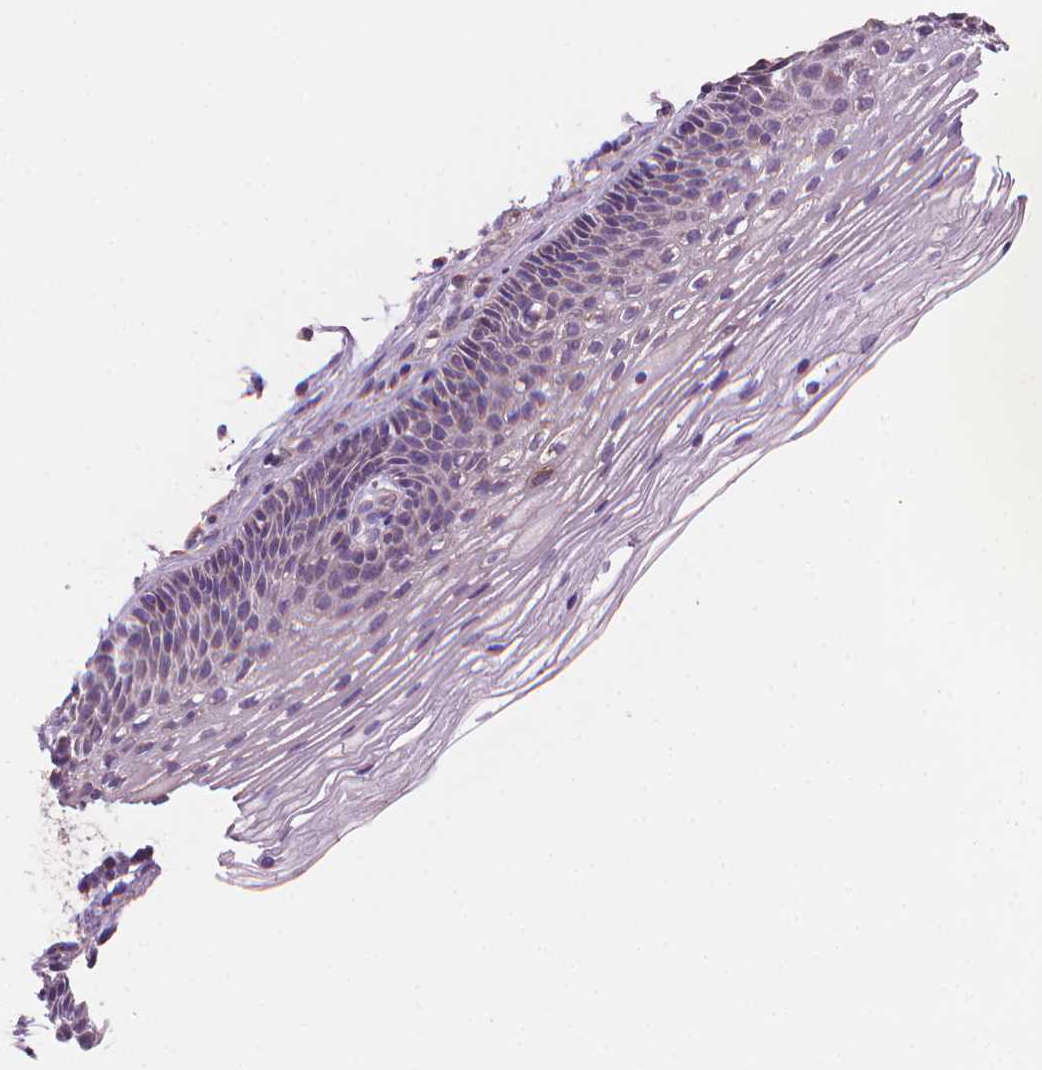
{"staining": {"intensity": "negative", "quantity": "none", "location": "none"}, "tissue": "cervix", "cell_type": "Glandular cells", "image_type": "normal", "snomed": [{"axis": "morphology", "description": "Normal tissue, NOS"}, {"axis": "topography", "description": "Cervix"}], "caption": "A high-resolution micrograph shows immunohistochemistry staining of benign cervix, which shows no significant expression in glandular cells.", "gene": "TTC29", "patient": {"sex": "female", "age": 34}}